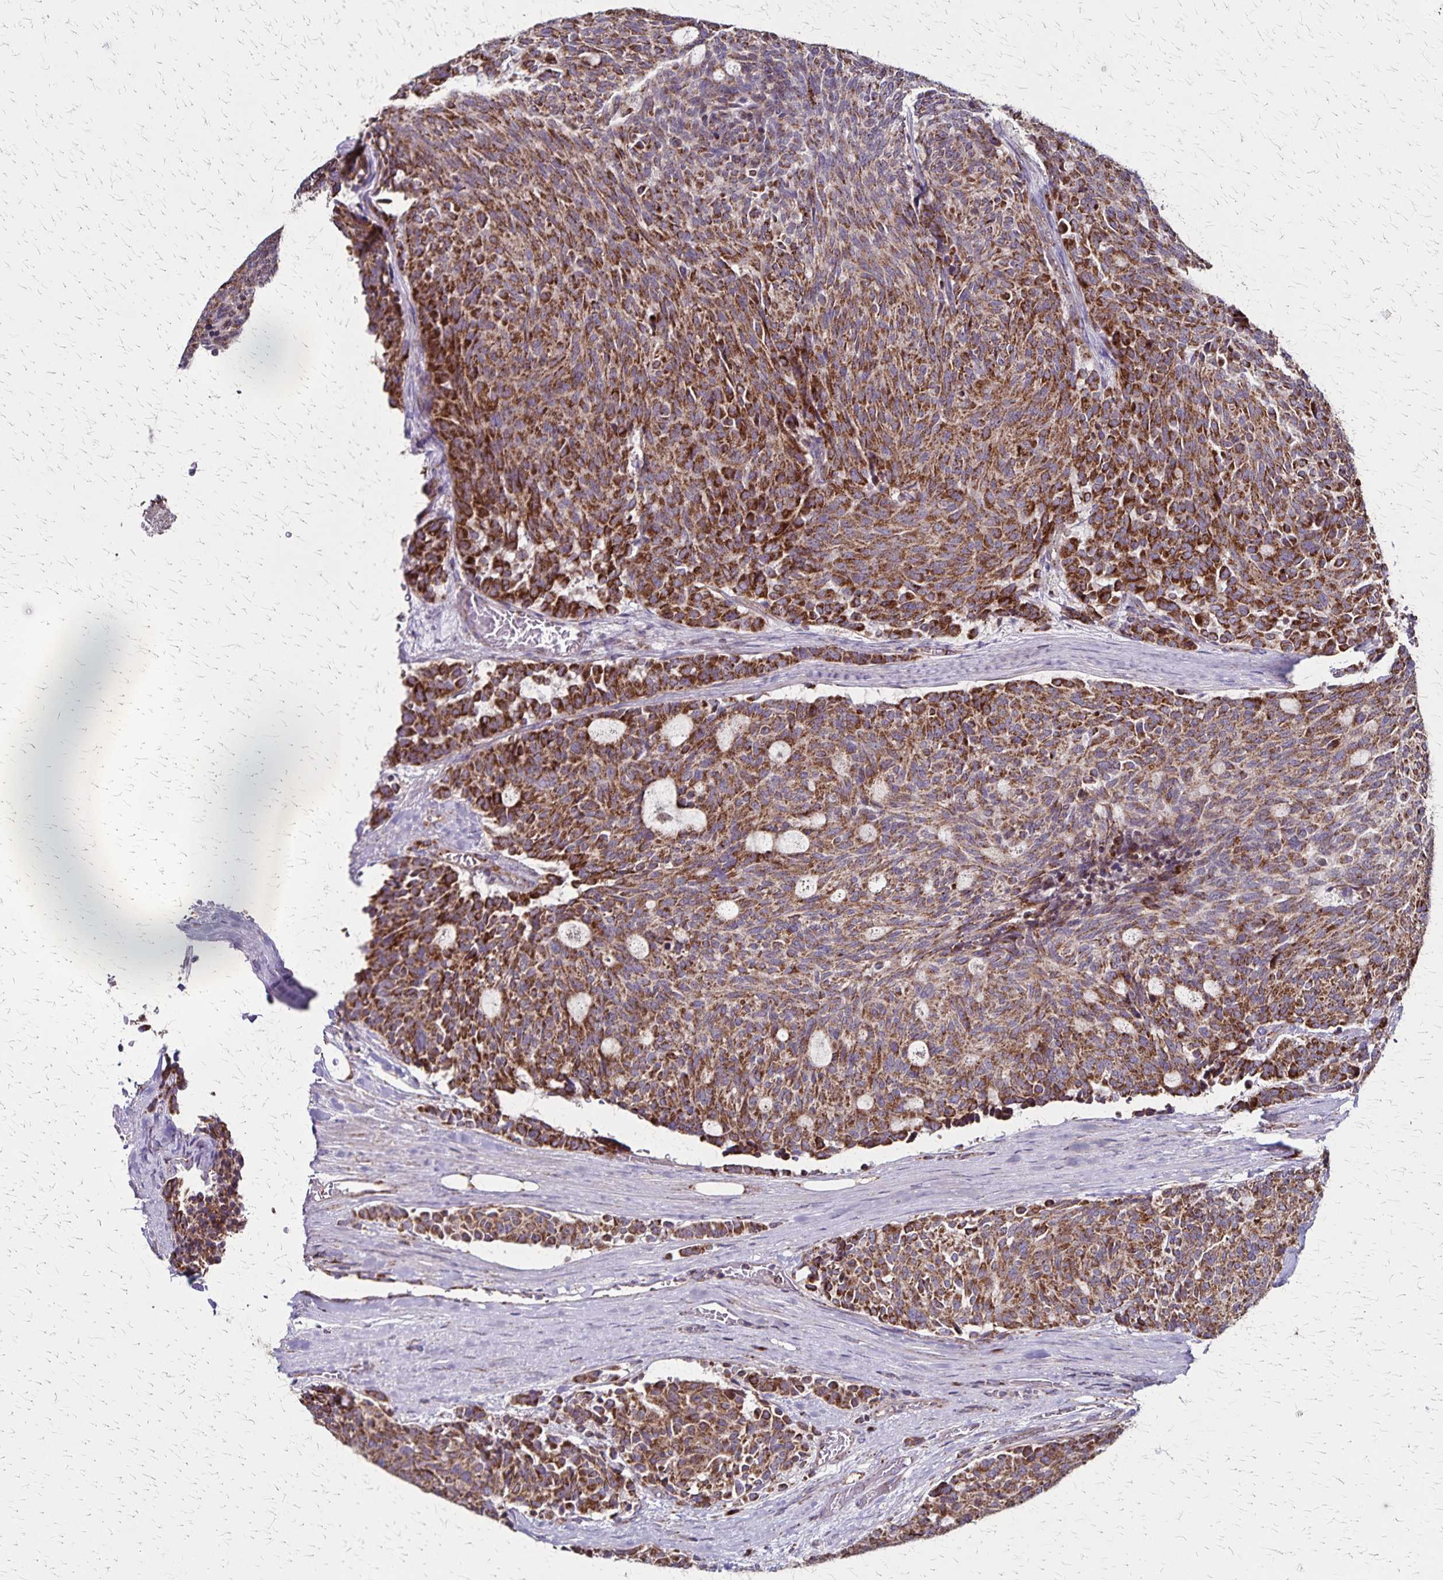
{"staining": {"intensity": "moderate", "quantity": ">75%", "location": "cytoplasmic/membranous"}, "tissue": "carcinoid", "cell_type": "Tumor cells", "image_type": "cancer", "snomed": [{"axis": "morphology", "description": "Carcinoid, malignant, NOS"}, {"axis": "topography", "description": "Pancreas"}], "caption": "Immunohistochemistry (DAB) staining of human carcinoid demonstrates moderate cytoplasmic/membranous protein expression in about >75% of tumor cells. The protein is shown in brown color, while the nuclei are stained blue.", "gene": "NFS1", "patient": {"sex": "female", "age": 54}}